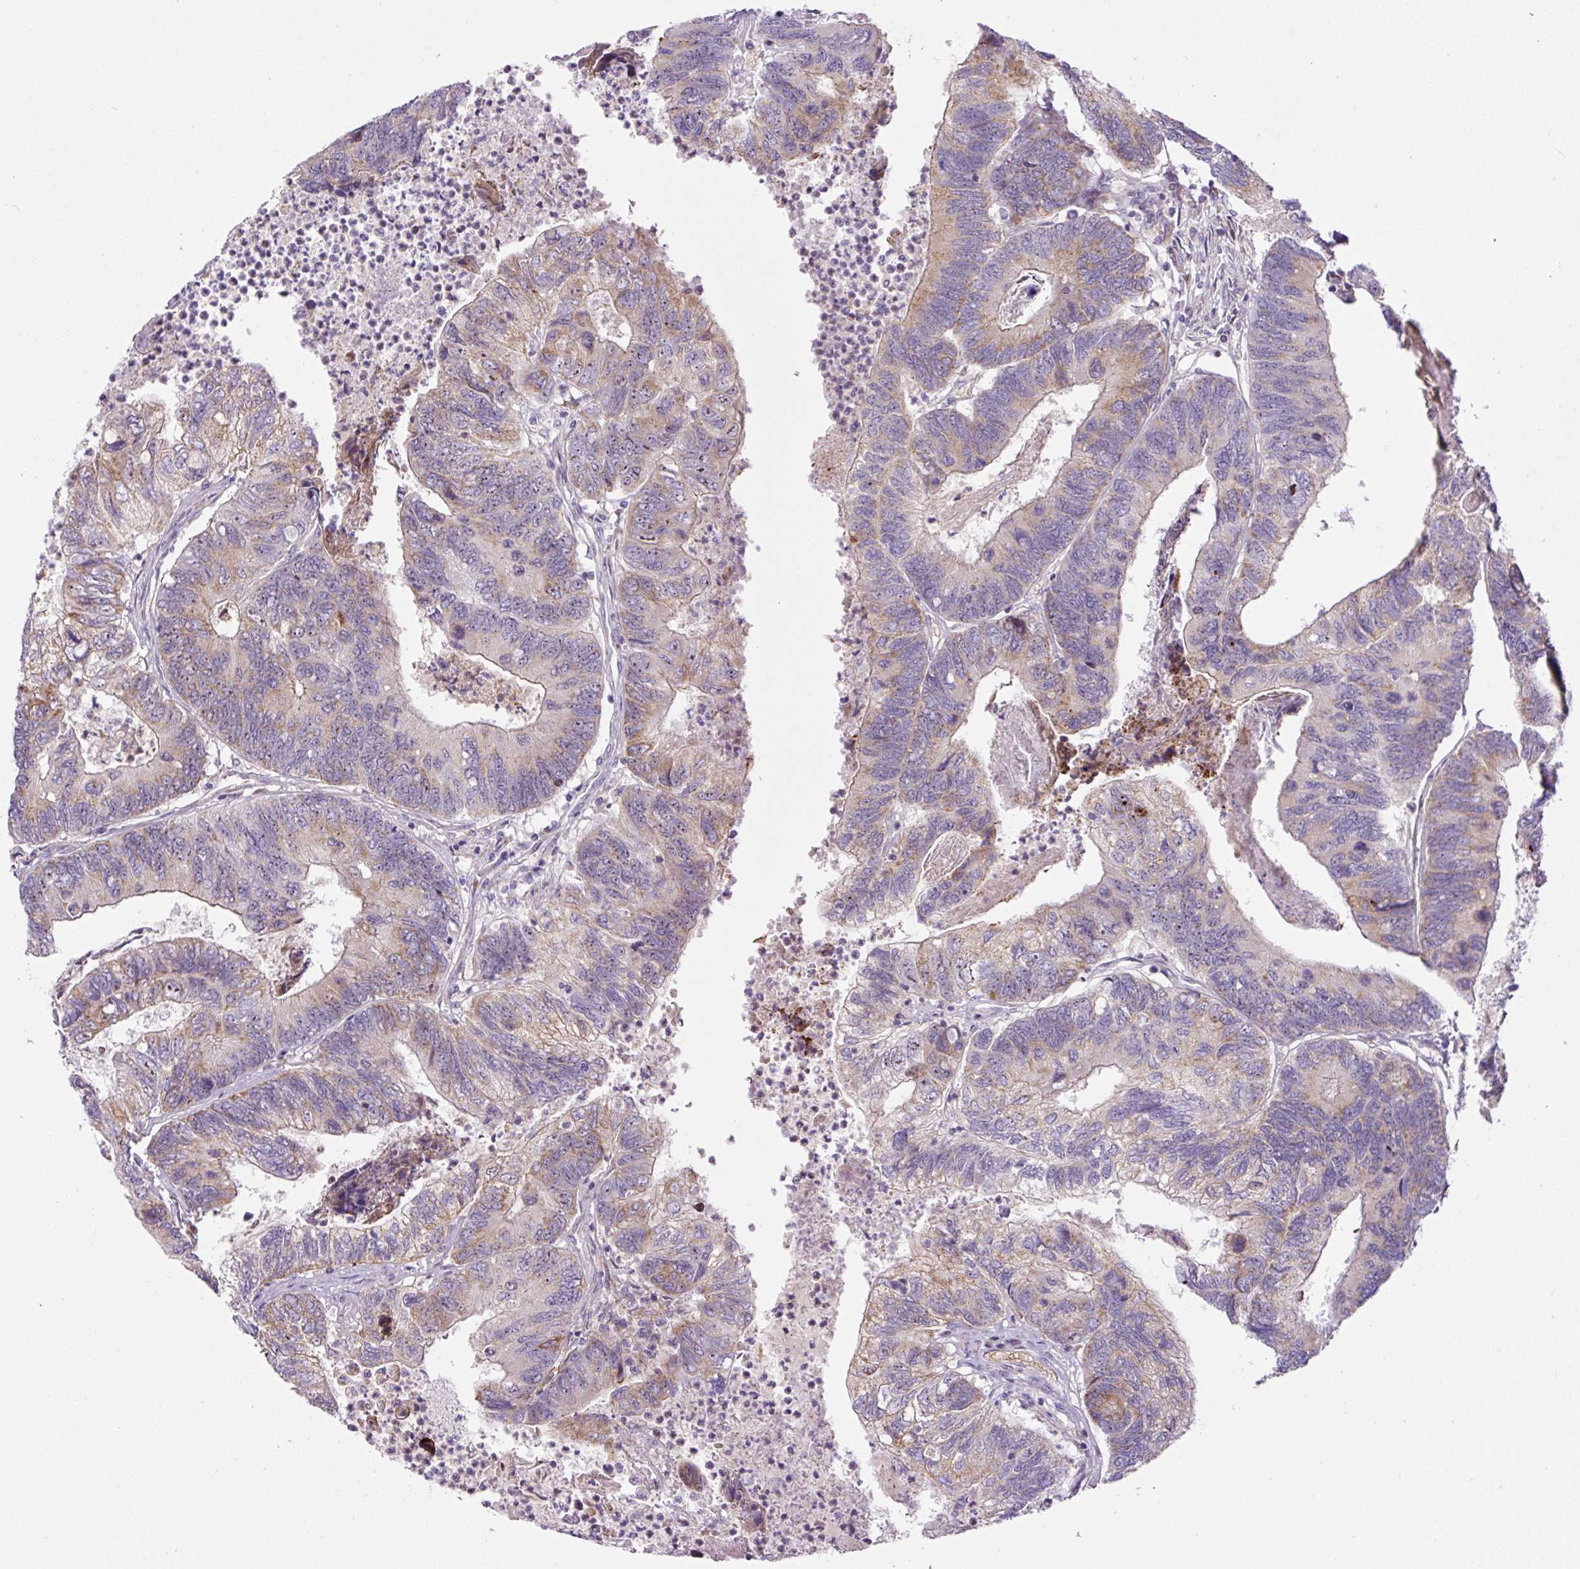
{"staining": {"intensity": "moderate", "quantity": "<25%", "location": "cytoplasmic/membranous"}, "tissue": "colorectal cancer", "cell_type": "Tumor cells", "image_type": "cancer", "snomed": [{"axis": "morphology", "description": "Adenocarcinoma, NOS"}, {"axis": "topography", "description": "Colon"}], "caption": "This is an image of immunohistochemistry (IHC) staining of adenocarcinoma (colorectal), which shows moderate staining in the cytoplasmic/membranous of tumor cells.", "gene": "ZNF596", "patient": {"sex": "female", "age": 67}}